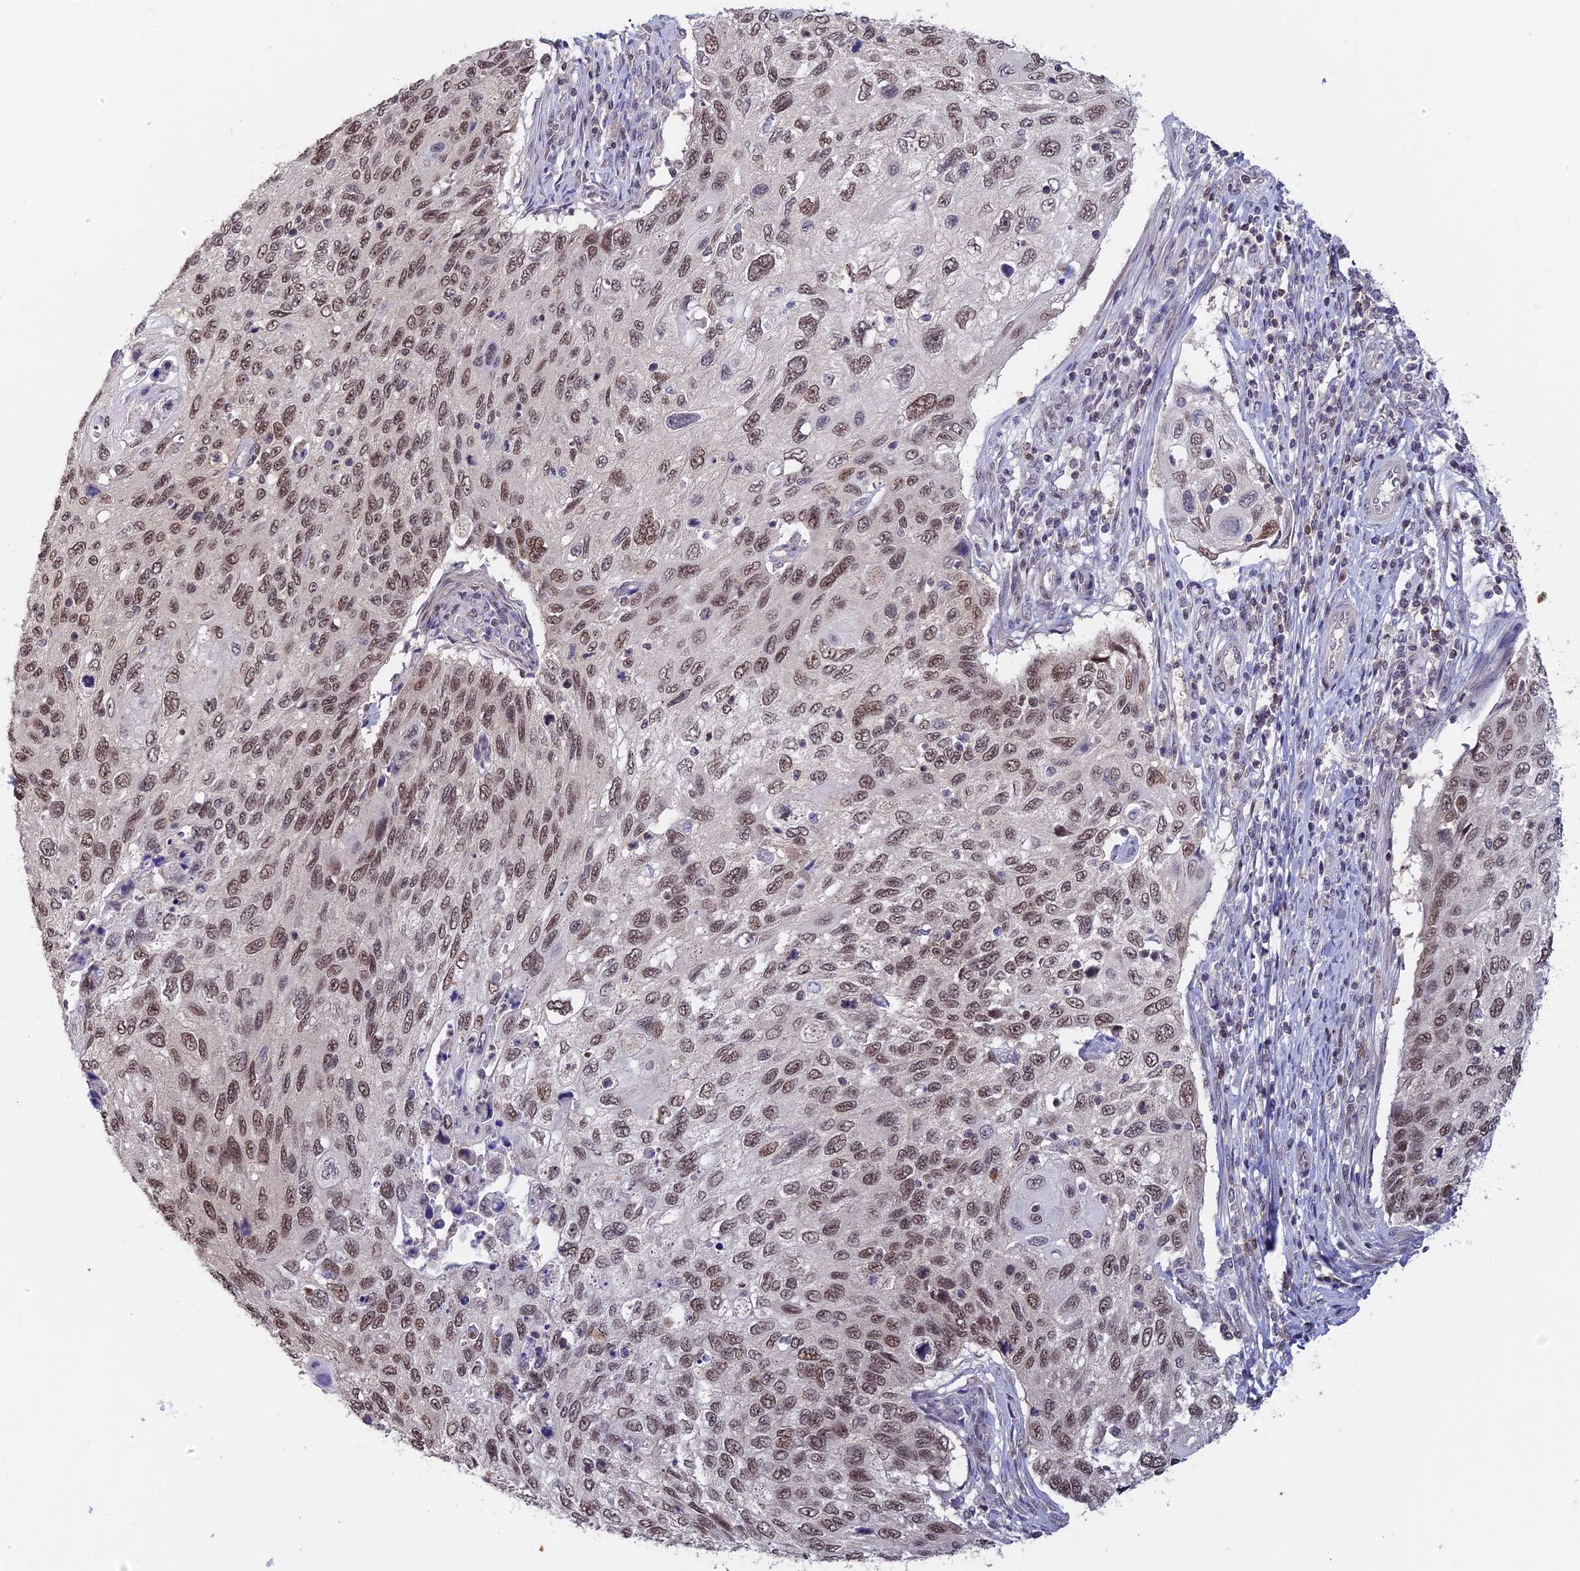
{"staining": {"intensity": "moderate", "quantity": ">75%", "location": "nuclear"}, "tissue": "cervical cancer", "cell_type": "Tumor cells", "image_type": "cancer", "snomed": [{"axis": "morphology", "description": "Squamous cell carcinoma, NOS"}, {"axis": "topography", "description": "Cervix"}], "caption": "Human cervical cancer (squamous cell carcinoma) stained with a brown dye shows moderate nuclear positive staining in approximately >75% of tumor cells.", "gene": "RFC5", "patient": {"sex": "female", "age": 70}}